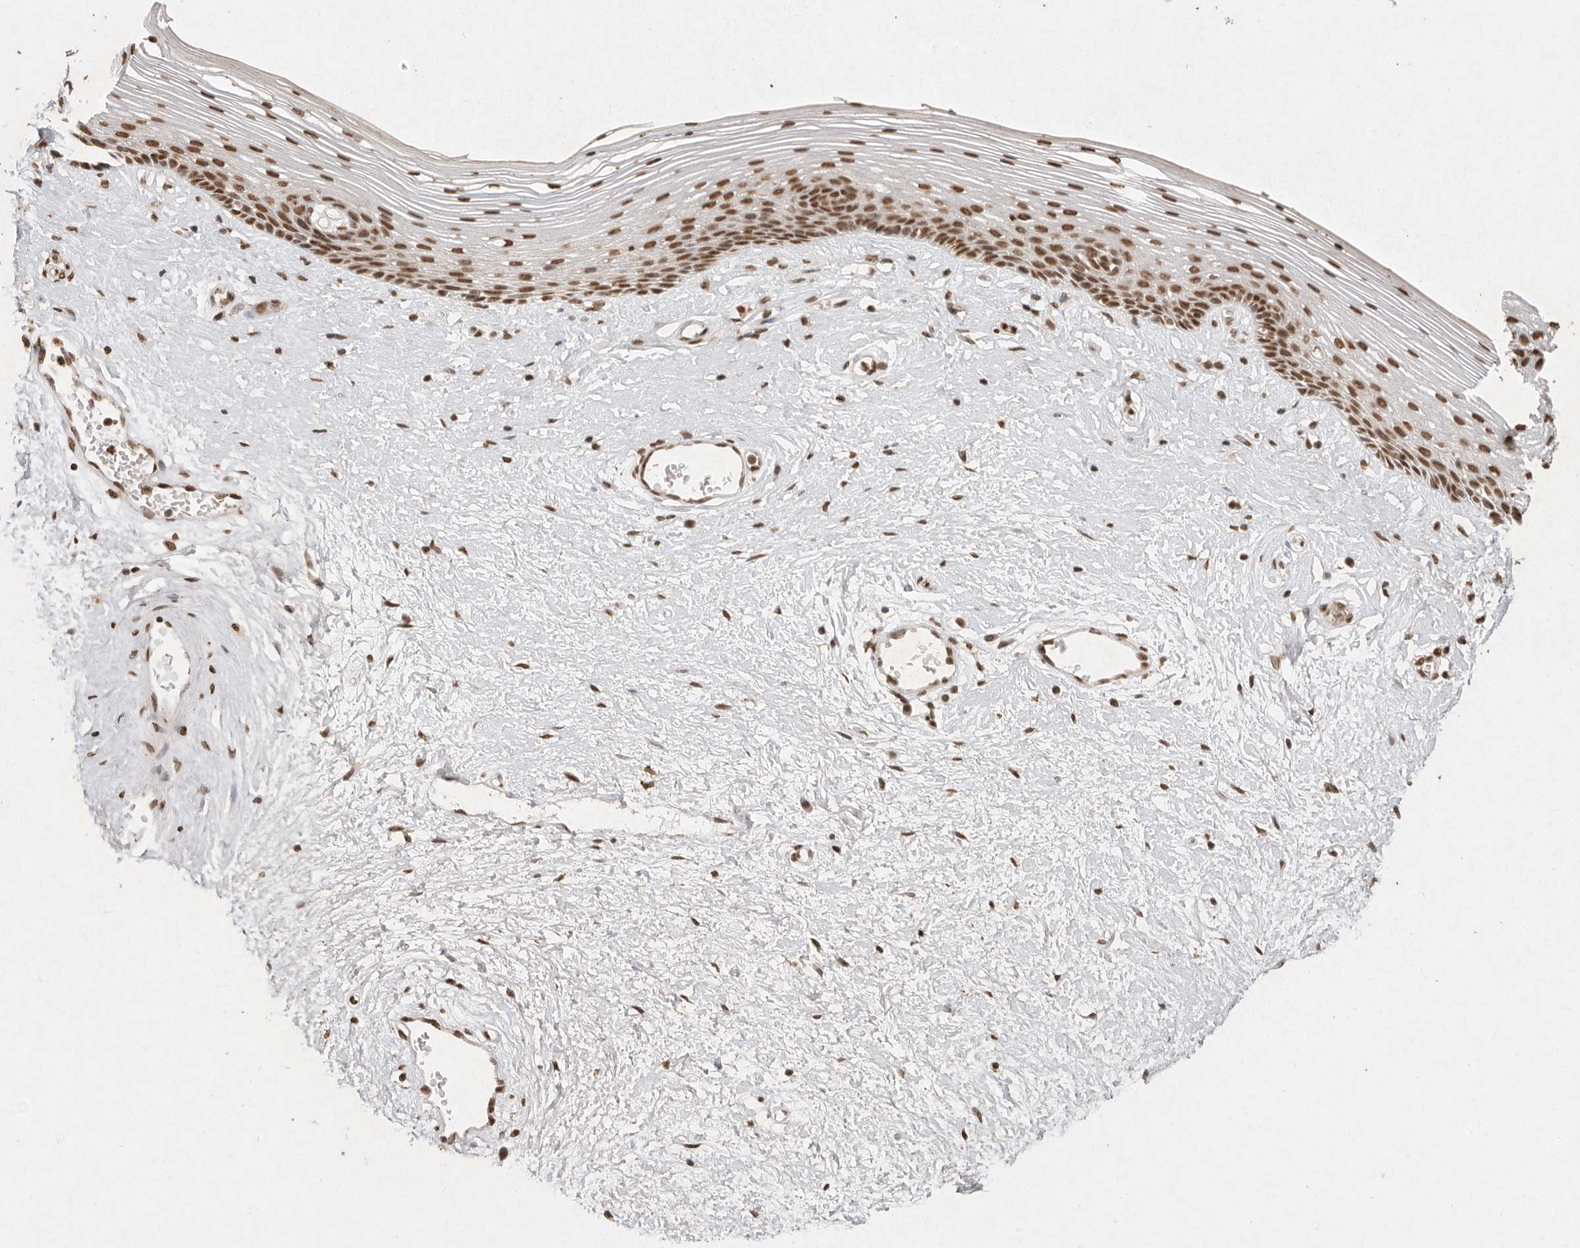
{"staining": {"intensity": "moderate", "quantity": ">75%", "location": "nuclear"}, "tissue": "vagina", "cell_type": "Squamous epithelial cells", "image_type": "normal", "snomed": [{"axis": "morphology", "description": "Normal tissue, NOS"}, {"axis": "topography", "description": "Vagina"}], "caption": "Protein staining by immunohistochemistry (IHC) displays moderate nuclear staining in approximately >75% of squamous epithelial cells in normal vagina.", "gene": "NKX3", "patient": {"sex": "female", "age": 46}}